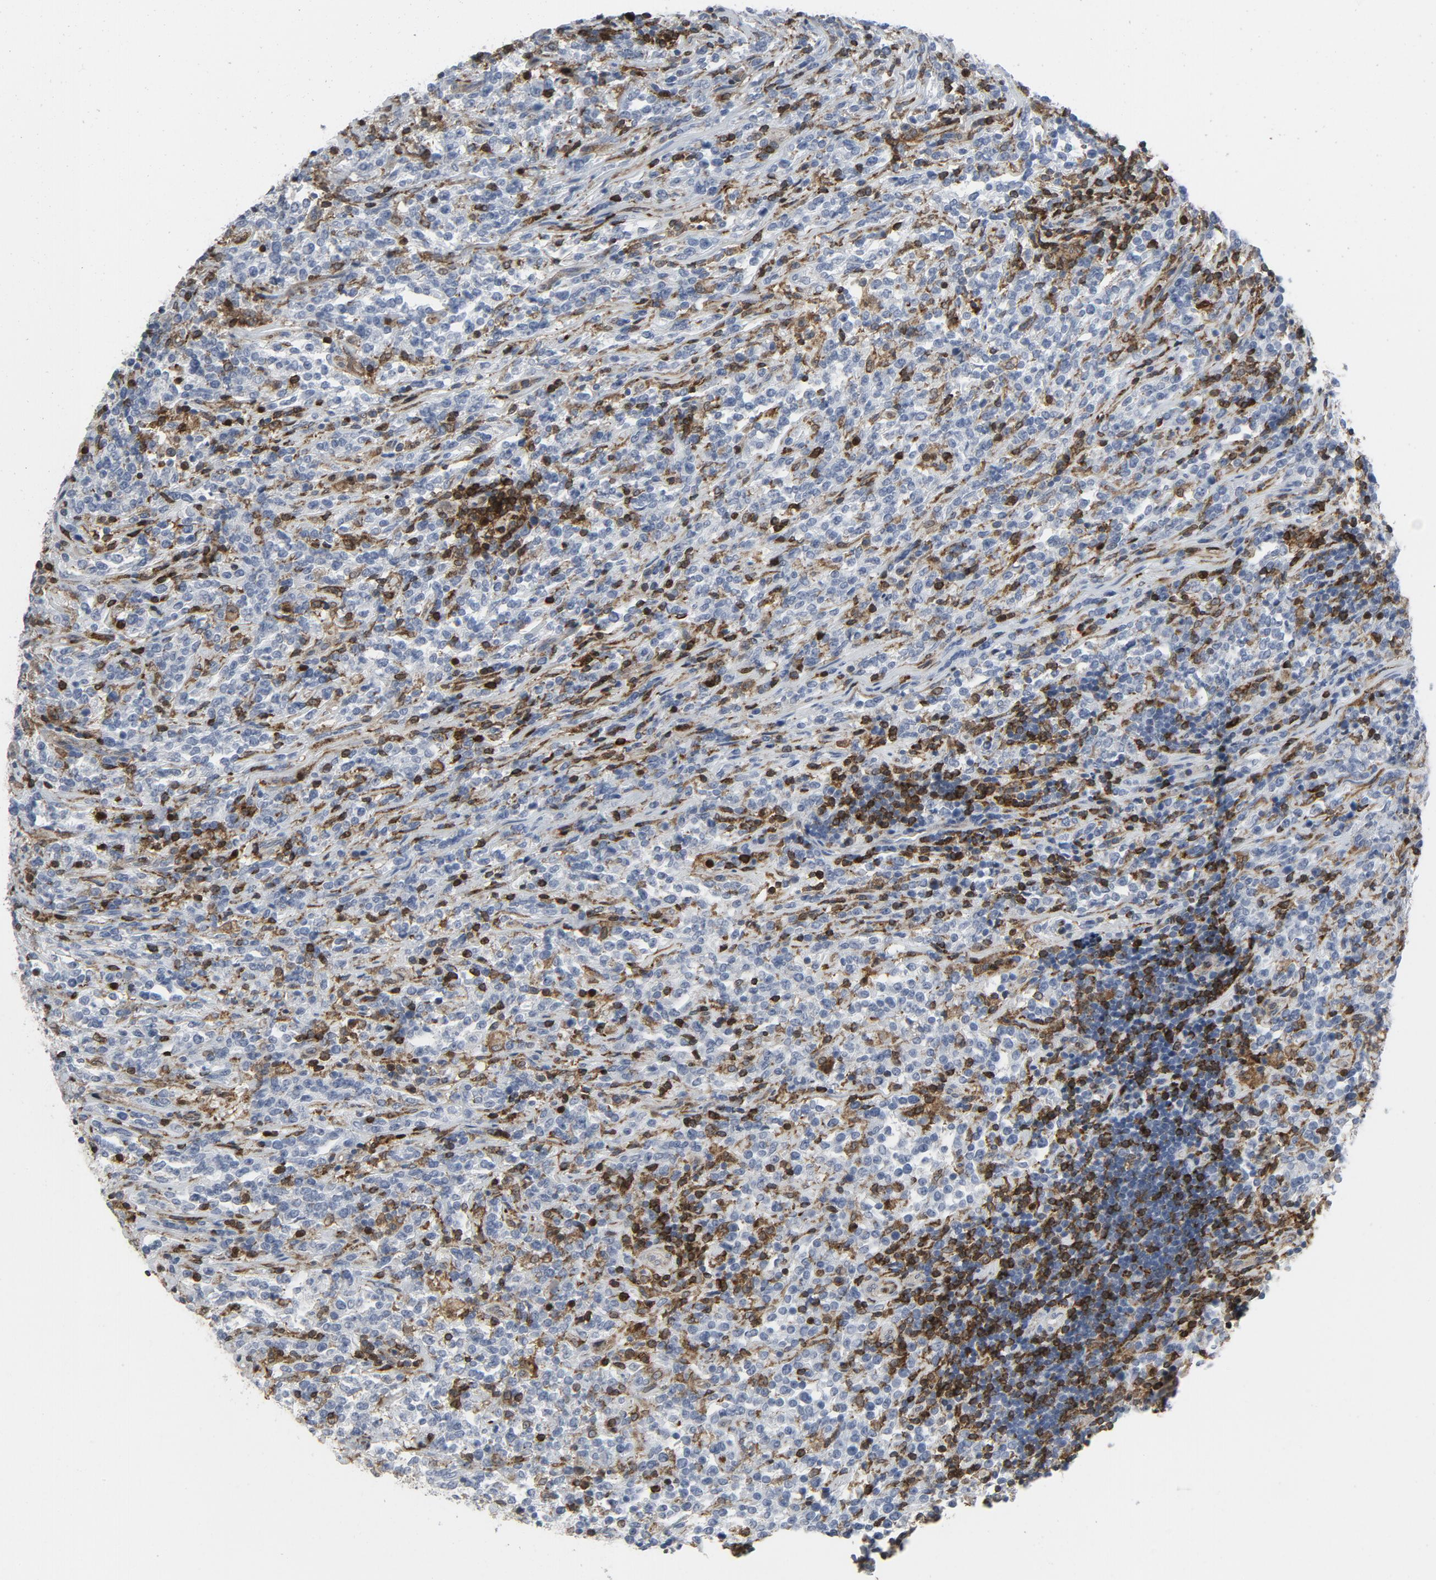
{"staining": {"intensity": "negative", "quantity": "none", "location": "none"}, "tissue": "lymphoma", "cell_type": "Tumor cells", "image_type": "cancer", "snomed": [{"axis": "morphology", "description": "Malignant lymphoma, non-Hodgkin's type, High grade"}, {"axis": "topography", "description": "Soft tissue"}], "caption": "The image shows no staining of tumor cells in malignant lymphoma, non-Hodgkin's type (high-grade). (Immunohistochemistry, brightfield microscopy, high magnification).", "gene": "LCP2", "patient": {"sex": "male", "age": 18}}